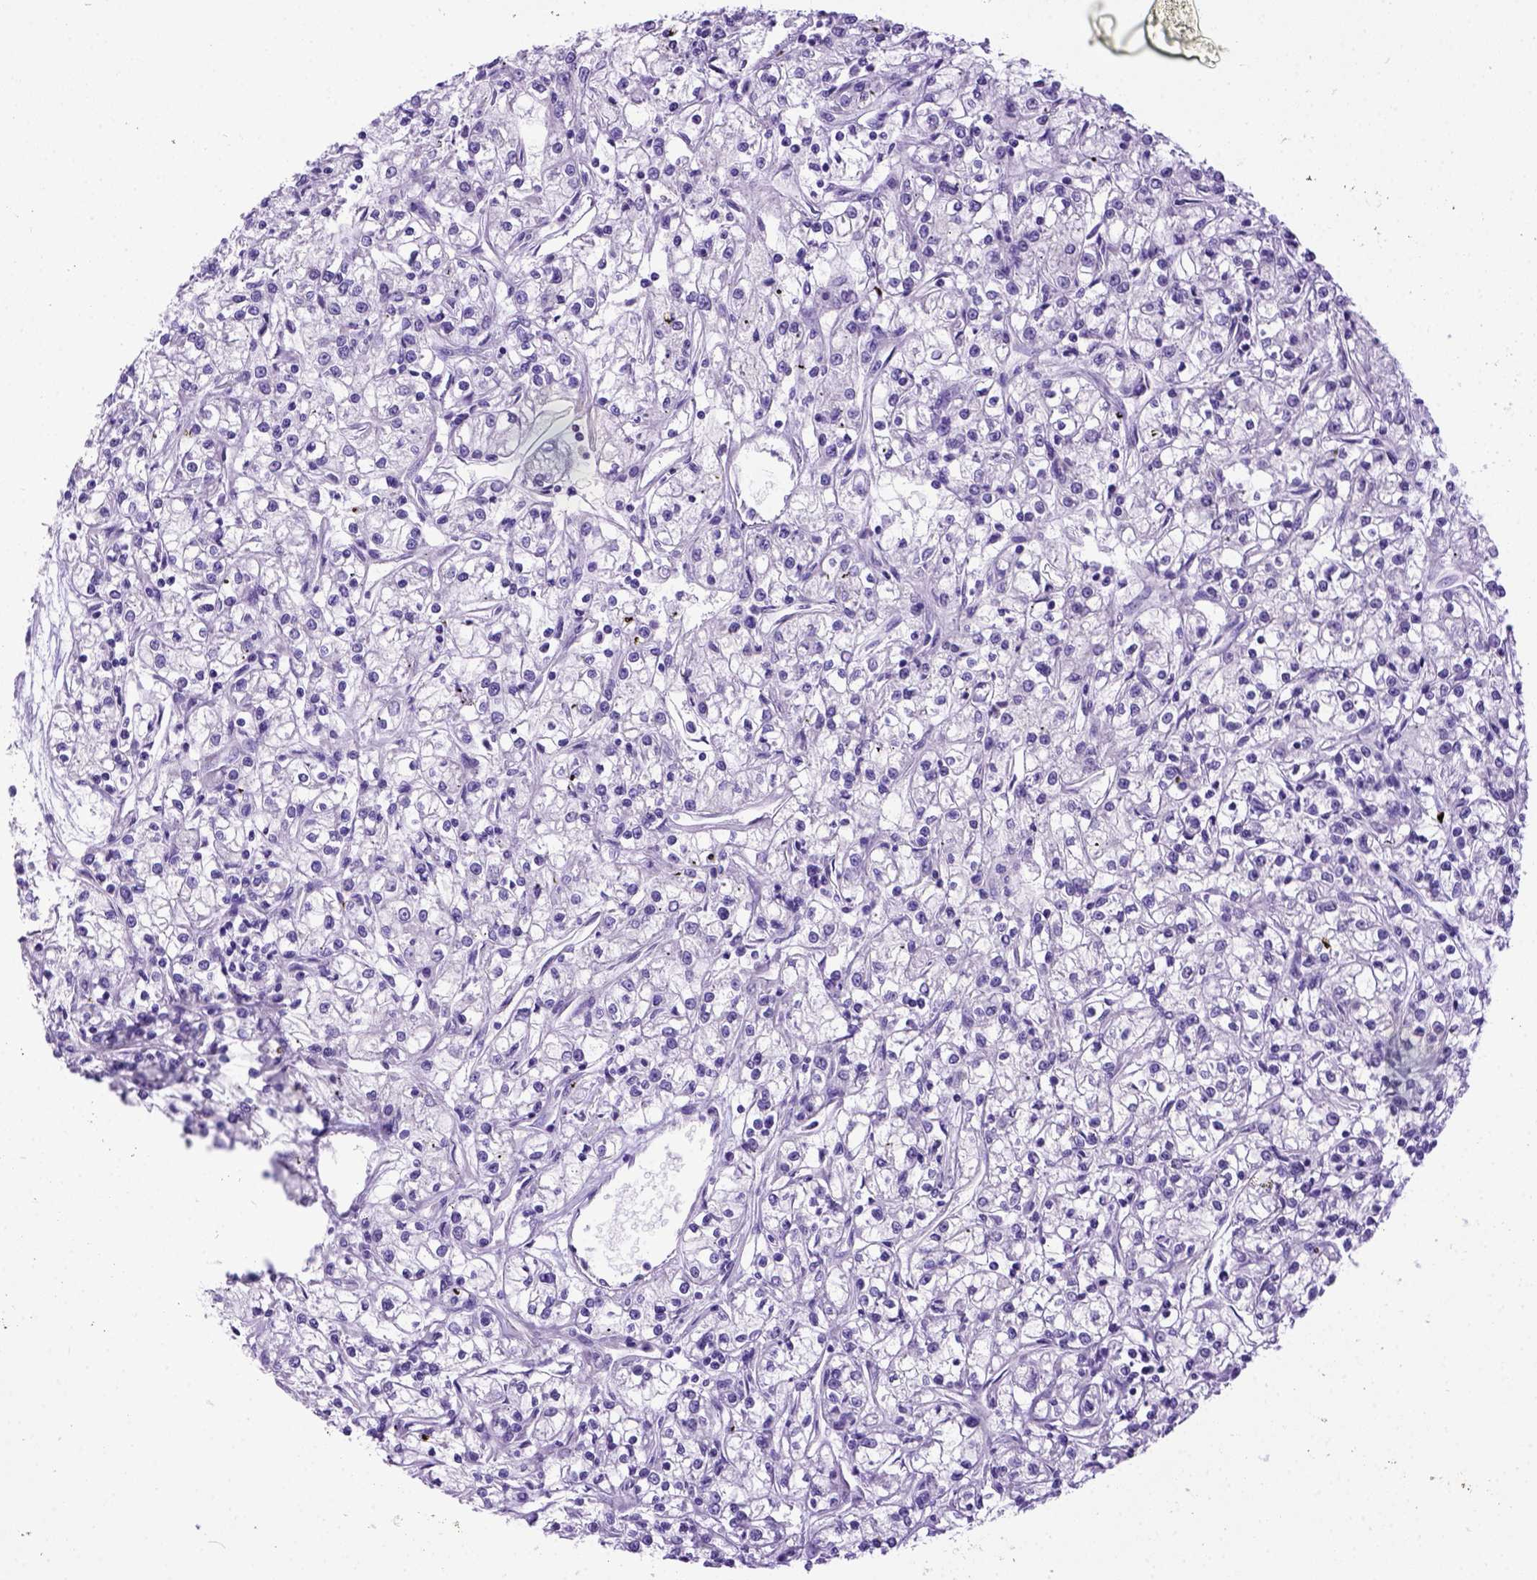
{"staining": {"intensity": "negative", "quantity": "none", "location": "none"}, "tissue": "renal cancer", "cell_type": "Tumor cells", "image_type": "cancer", "snomed": [{"axis": "morphology", "description": "Adenocarcinoma, NOS"}, {"axis": "topography", "description": "Kidney"}], "caption": "Renal adenocarcinoma stained for a protein using immunohistochemistry demonstrates no positivity tumor cells.", "gene": "IGF2", "patient": {"sex": "female", "age": 59}}